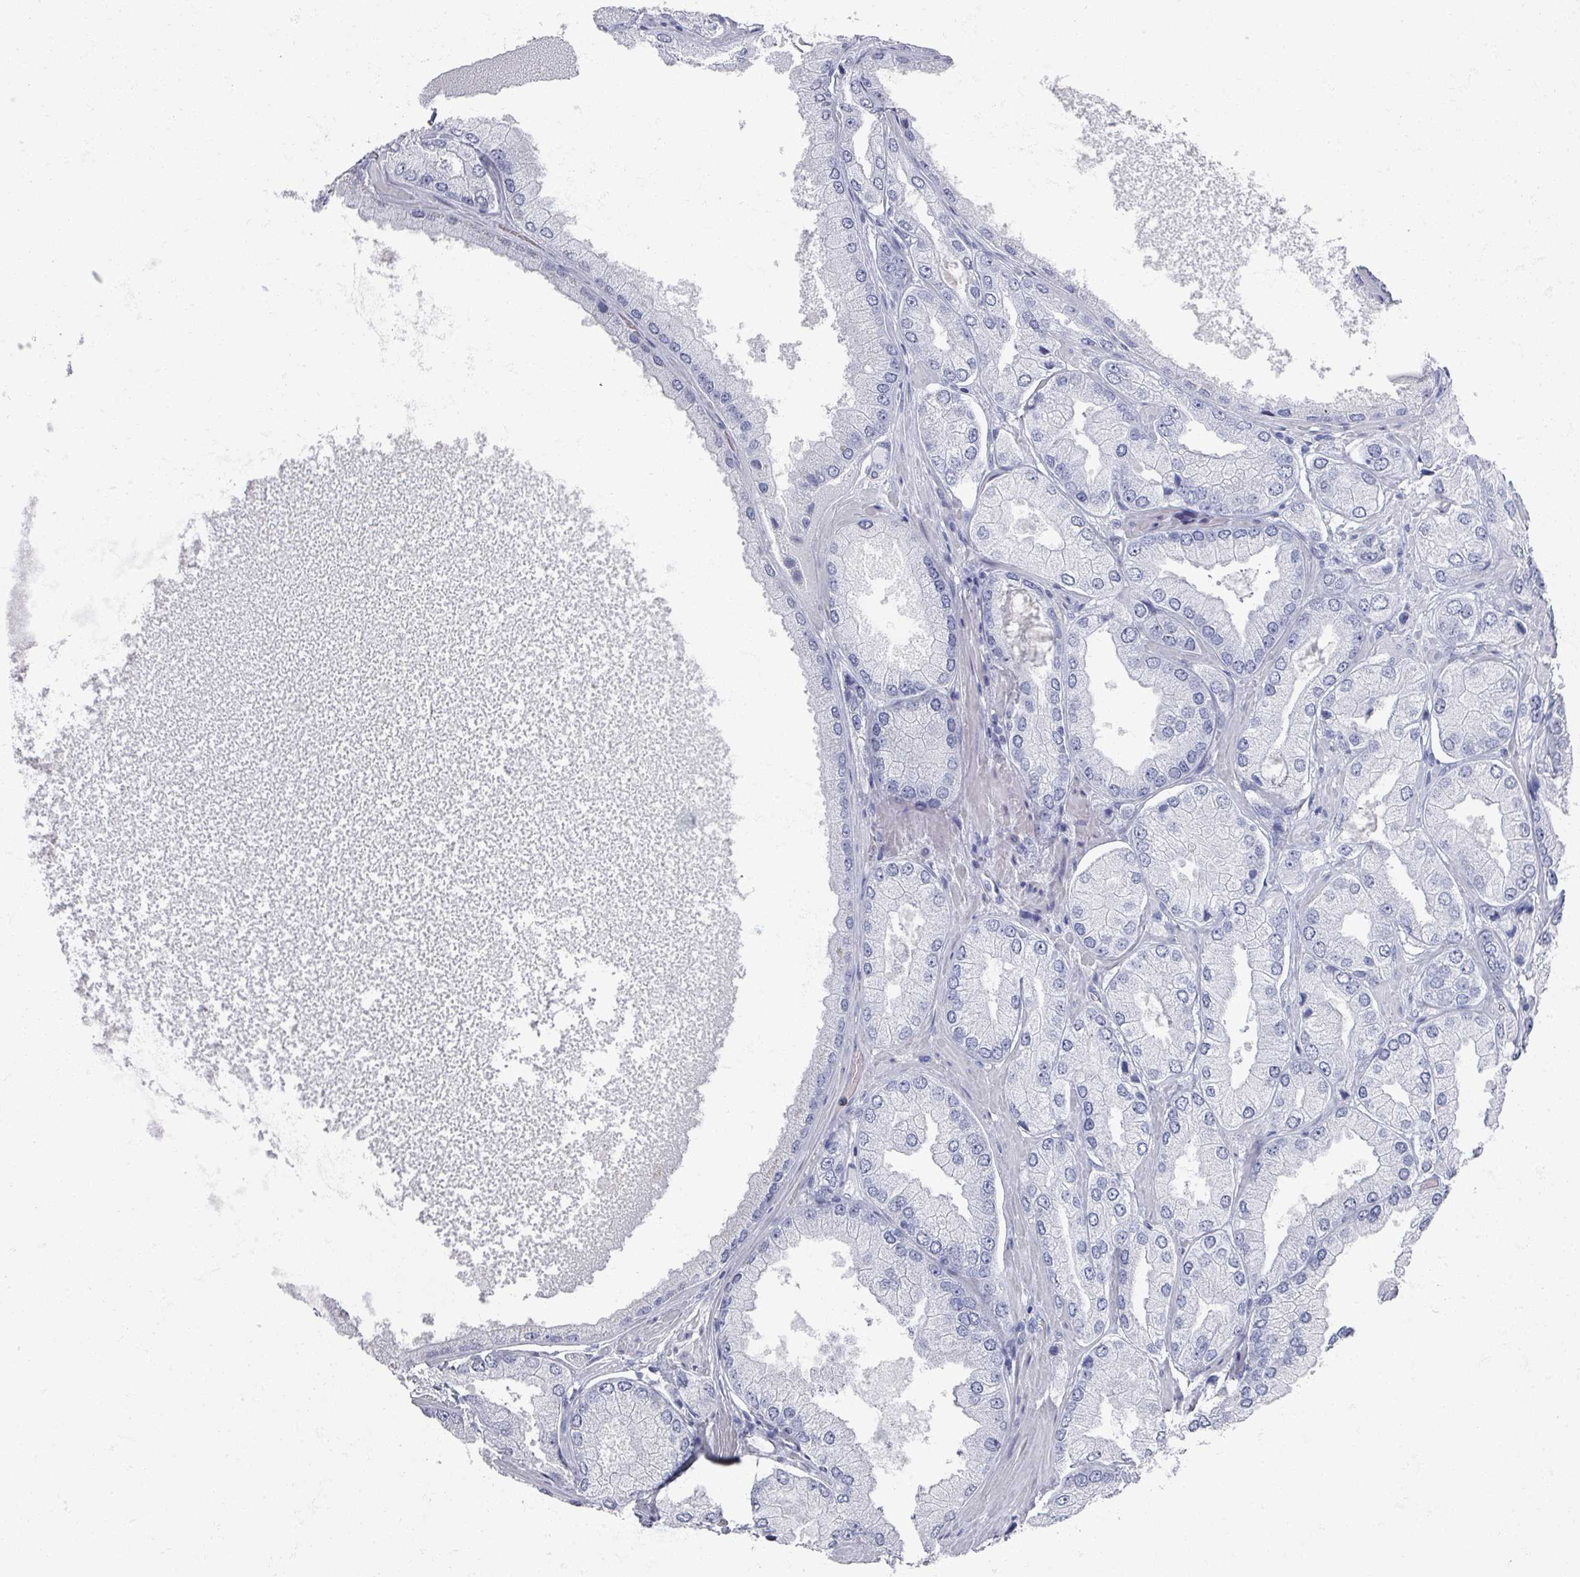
{"staining": {"intensity": "negative", "quantity": "none", "location": "none"}, "tissue": "prostate cancer", "cell_type": "Tumor cells", "image_type": "cancer", "snomed": [{"axis": "morphology", "description": "Adenocarcinoma, Low grade"}, {"axis": "topography", "description": "Prostate"}], "caption": "An image of human adenocarcinoma (low-grade) (prostate) is negative for staining in tumor cells.", "gene": "OMG", "patient": {"sex": "male", "age": 42}}